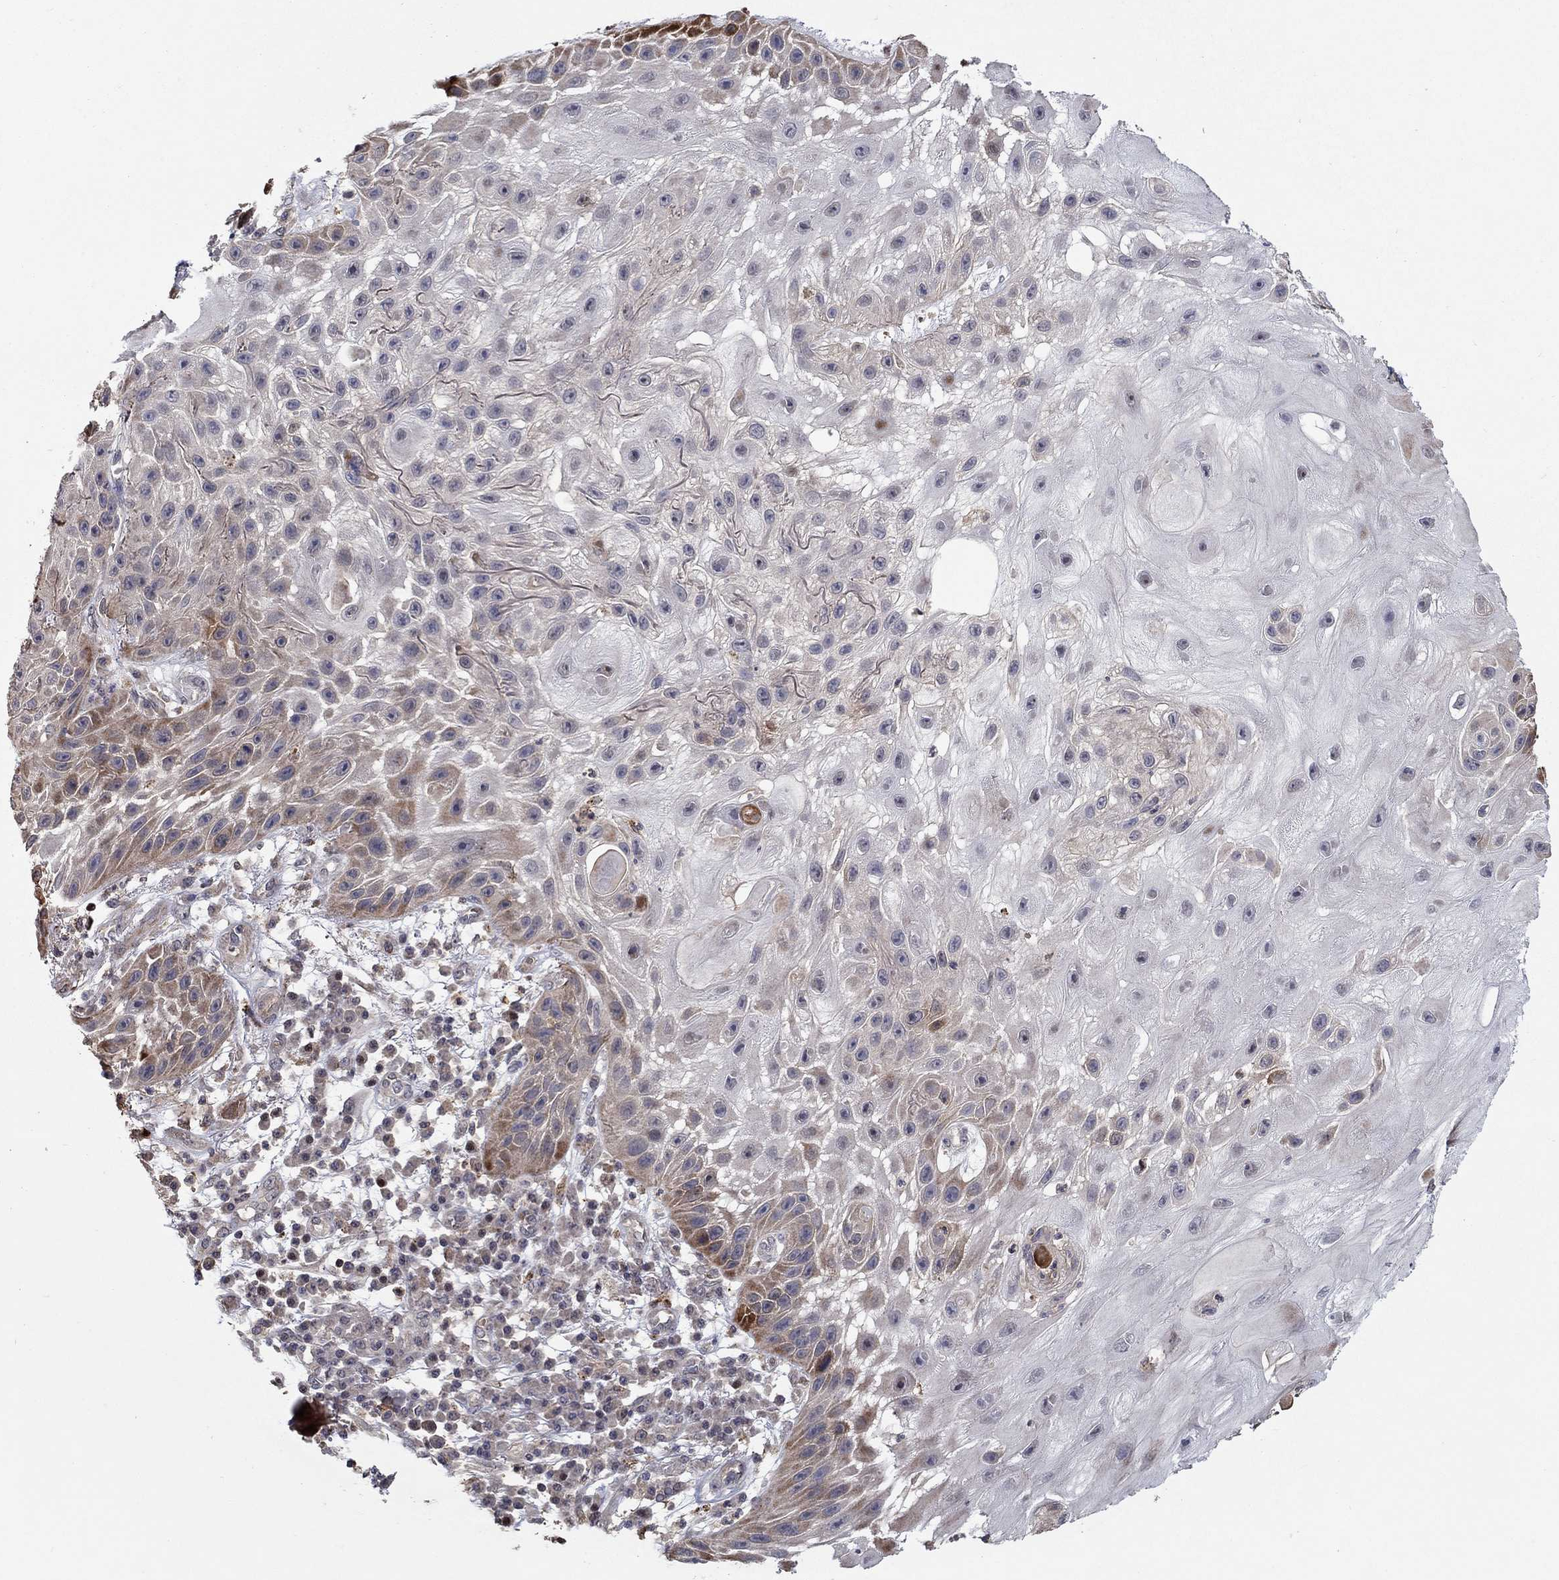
{"staining": {"intensity": "moderate", "quantity": "<25%", "location": "cytoplasmic/membranous"}, "tissue": "skin cancer", "cell_type": "Tumor cells", "image_type": "cancer", "snomed": [{"axis": "morphology", "description": "Normal tissue, NOS"}, {"axis": "morphology", "description": "Squamous cell carcinoma, NOS"}, {"axis": "topography", "description": "Skin"}], "caption": "A brown stain highlights moderate cytoplasmic/membranous positivity of a protein in skin cancer (squamous cell carcinoma) tumor cells.", "gene": "LPCAT4", "patient": {"sex": "male", "age": 79}}